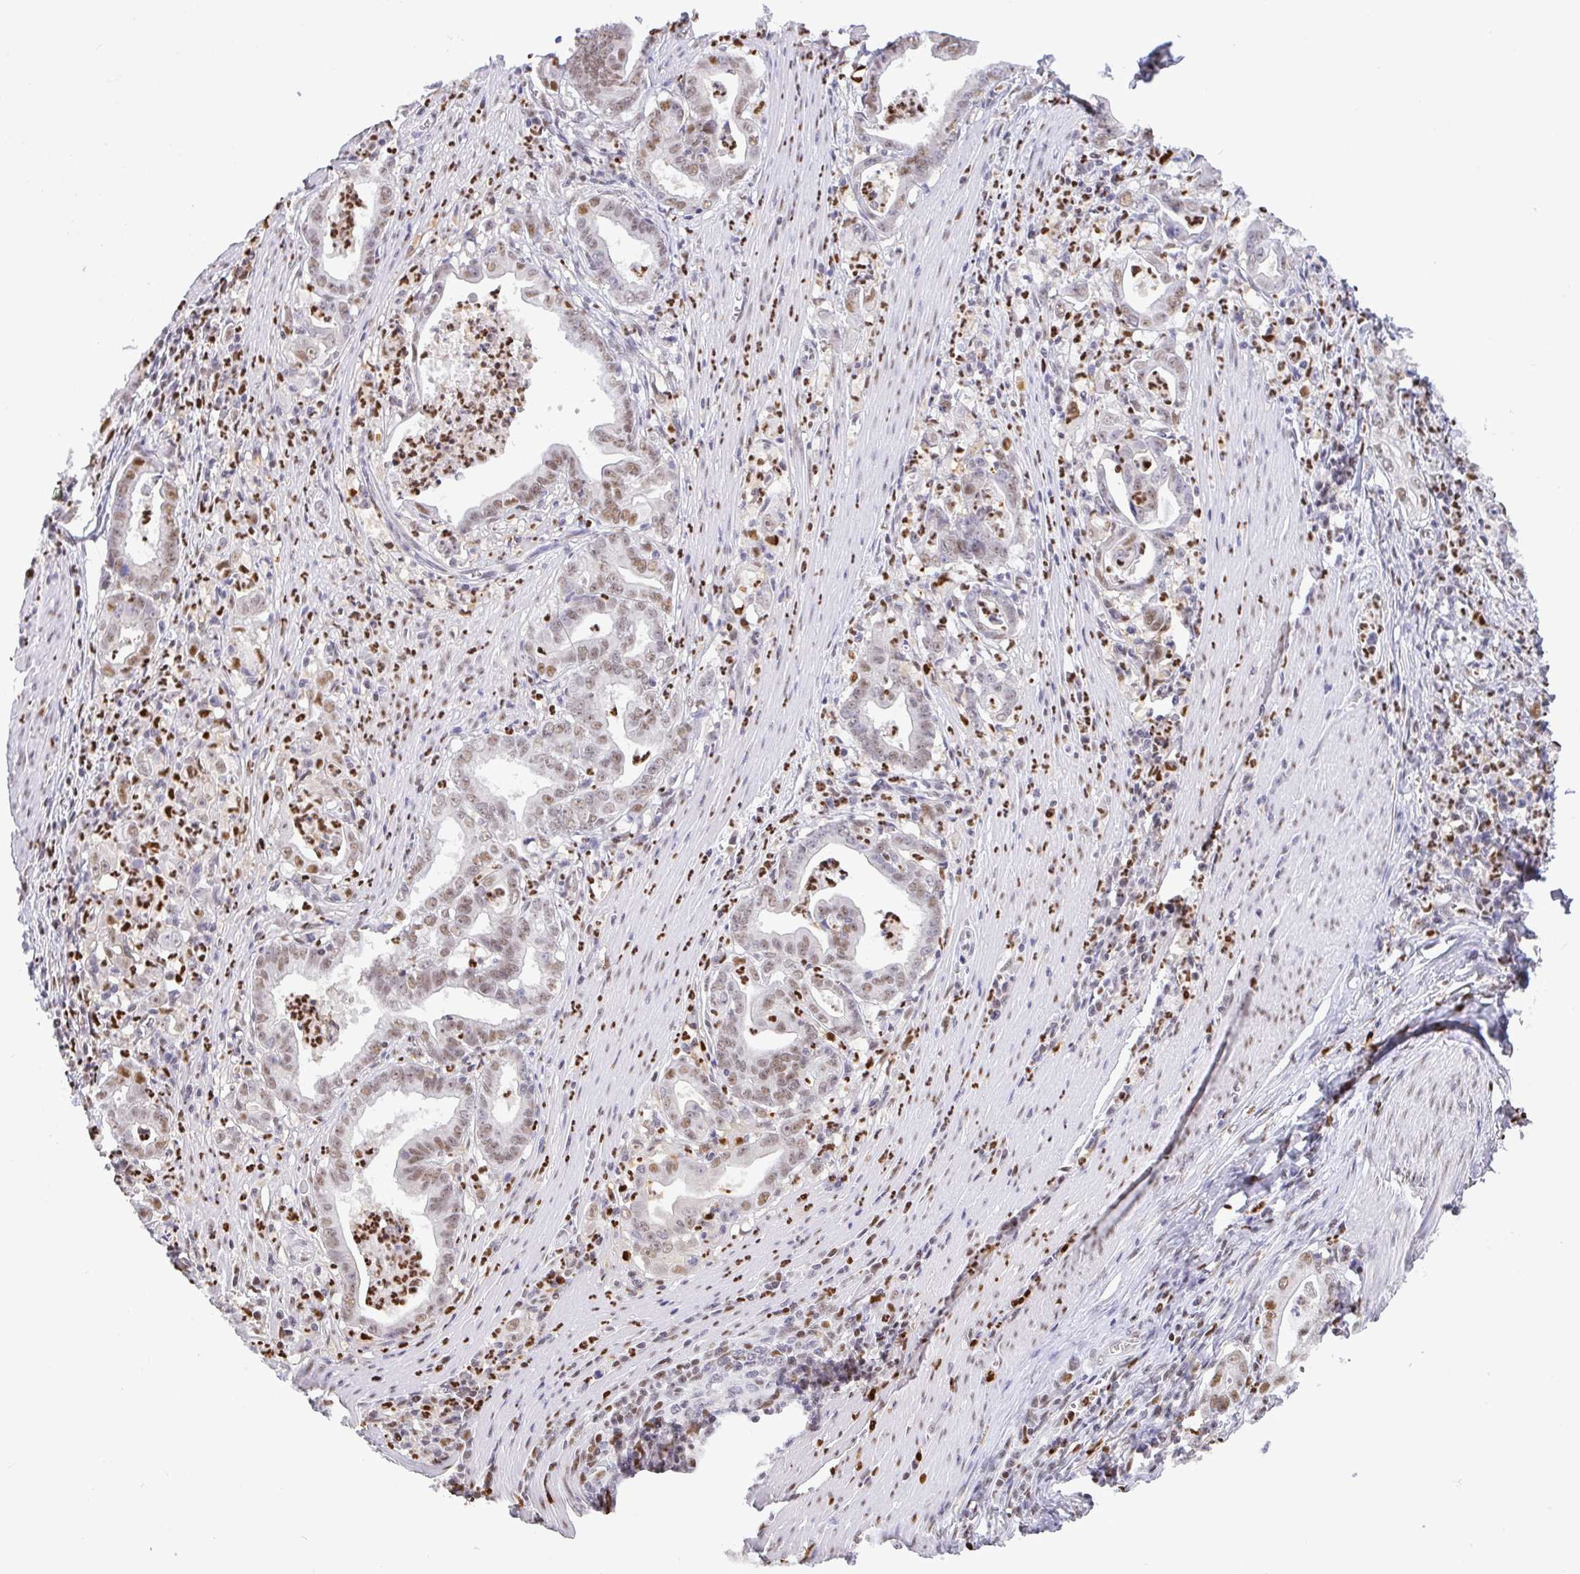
{"staining": {"intensity": "moderate", "quantity": "25%-75%", "location": "nuclear"}, "tissue": "stomach cancer", "cell_type": "Tumor cells", "image_type": "cancer", "snomed": [{"axis": "morphology", "description": "Adenocarcinoma, NOS"}, {"axis": "topography", "description": "Stomach, upper"}], "caption": "Stomach cancer tissue demonstrates moderate nuclear expression in approximately 25%-75% of tumor cells", "gene": "BBX", "patient": {"sex": "female", "age": 79}}